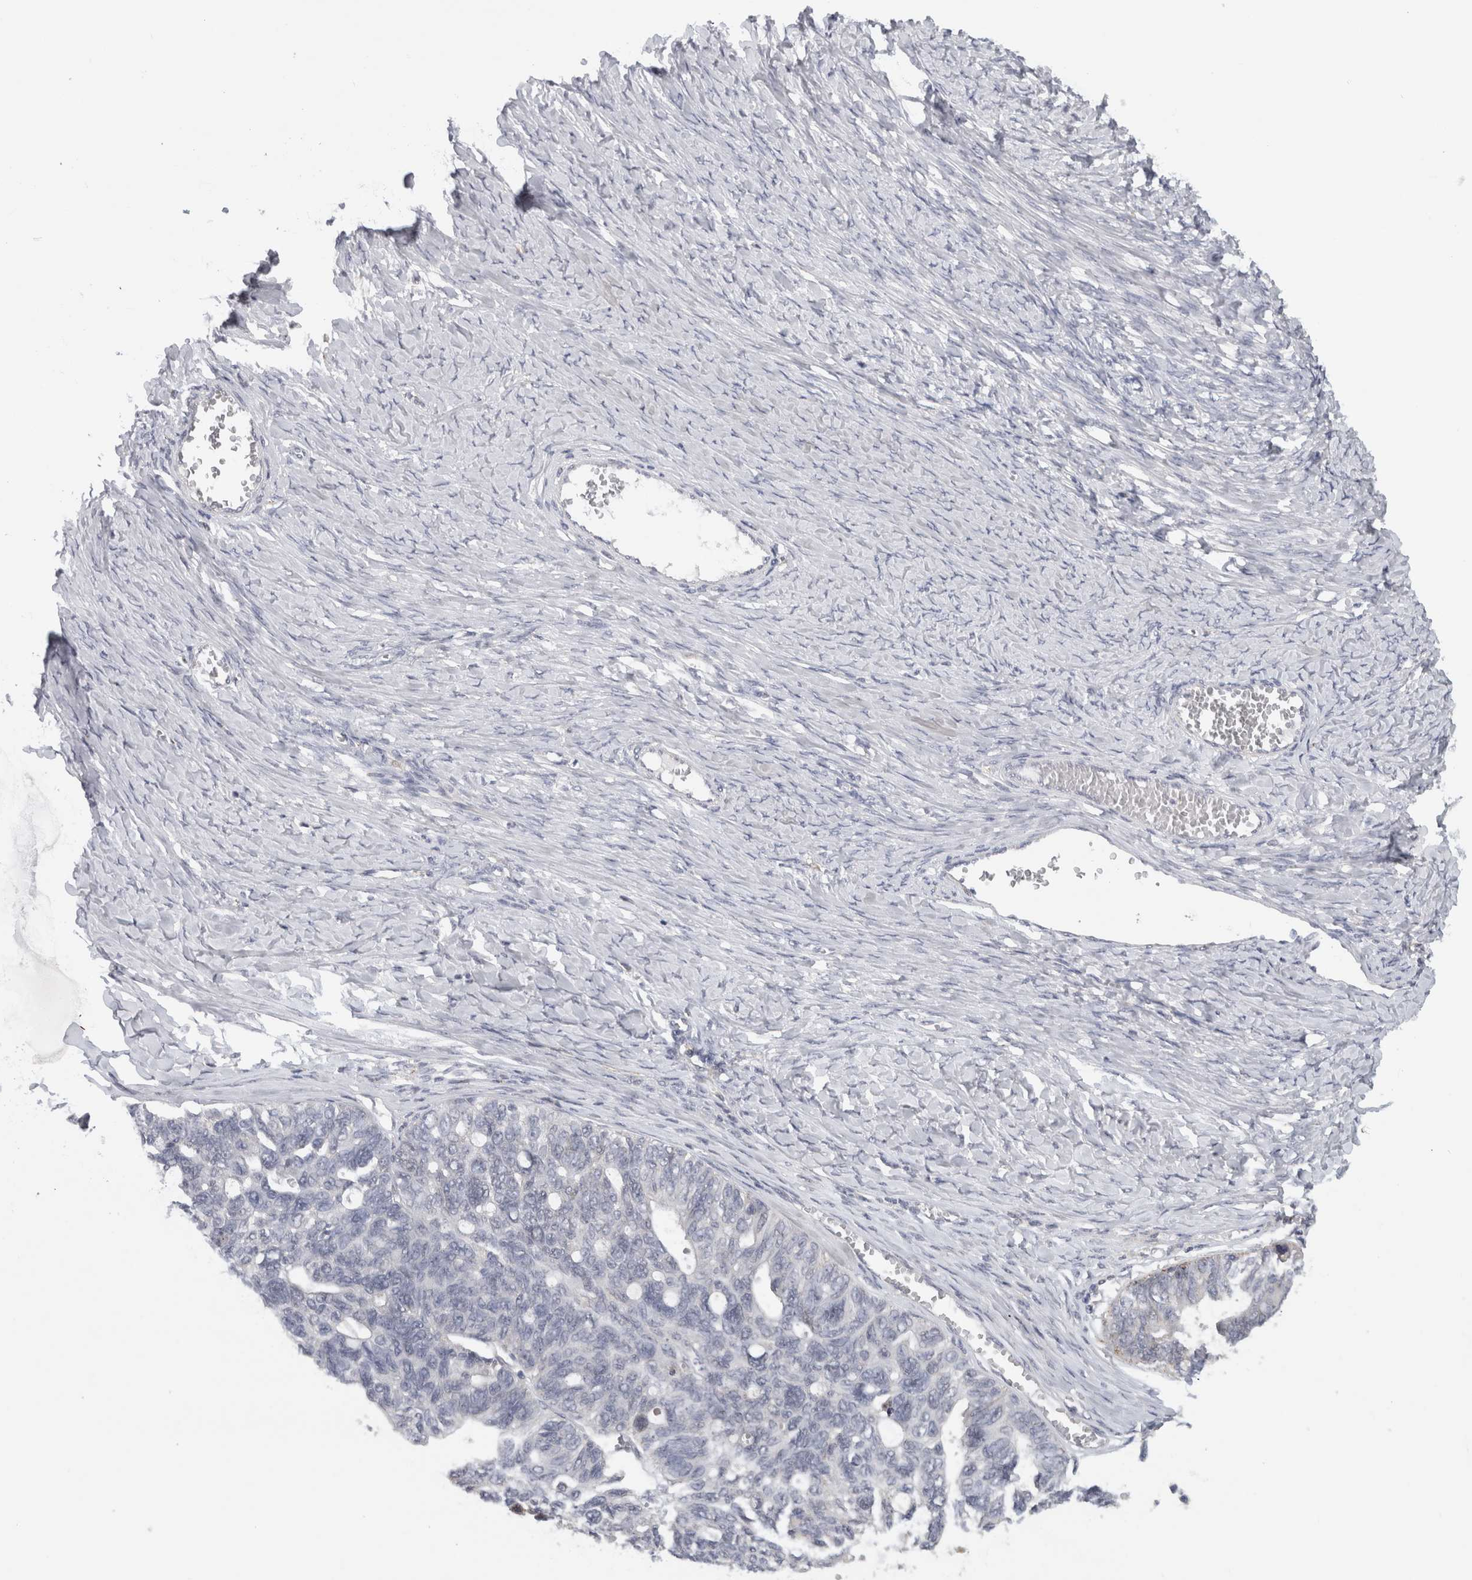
{"staining": {"intensity": "negative", "quantity": "none", "location": "none"}, "tissue": "ovarian cancer", "cell_type": "Tumor cells", "image_type": "cancer", "snomed": [{"axis": "morphology", "description": "Cystadenocarcinoma, serous, NOS"}, {"axis": "topography", "description": "Ovary"}], "caption": "Photomicrograph shows no protein positivity in tumor cells of serous cystadenocarcinoma (ovarian) tissue. The staining was performed using DAB (3,3'-diaminobenzidine) to visualize the protein expression in brown, while the nuclei were stained in blue with hematoxylin (Magnification: 20x).", "gene": "MGAT1", "patient": {"sex": "female", "age": 79}}